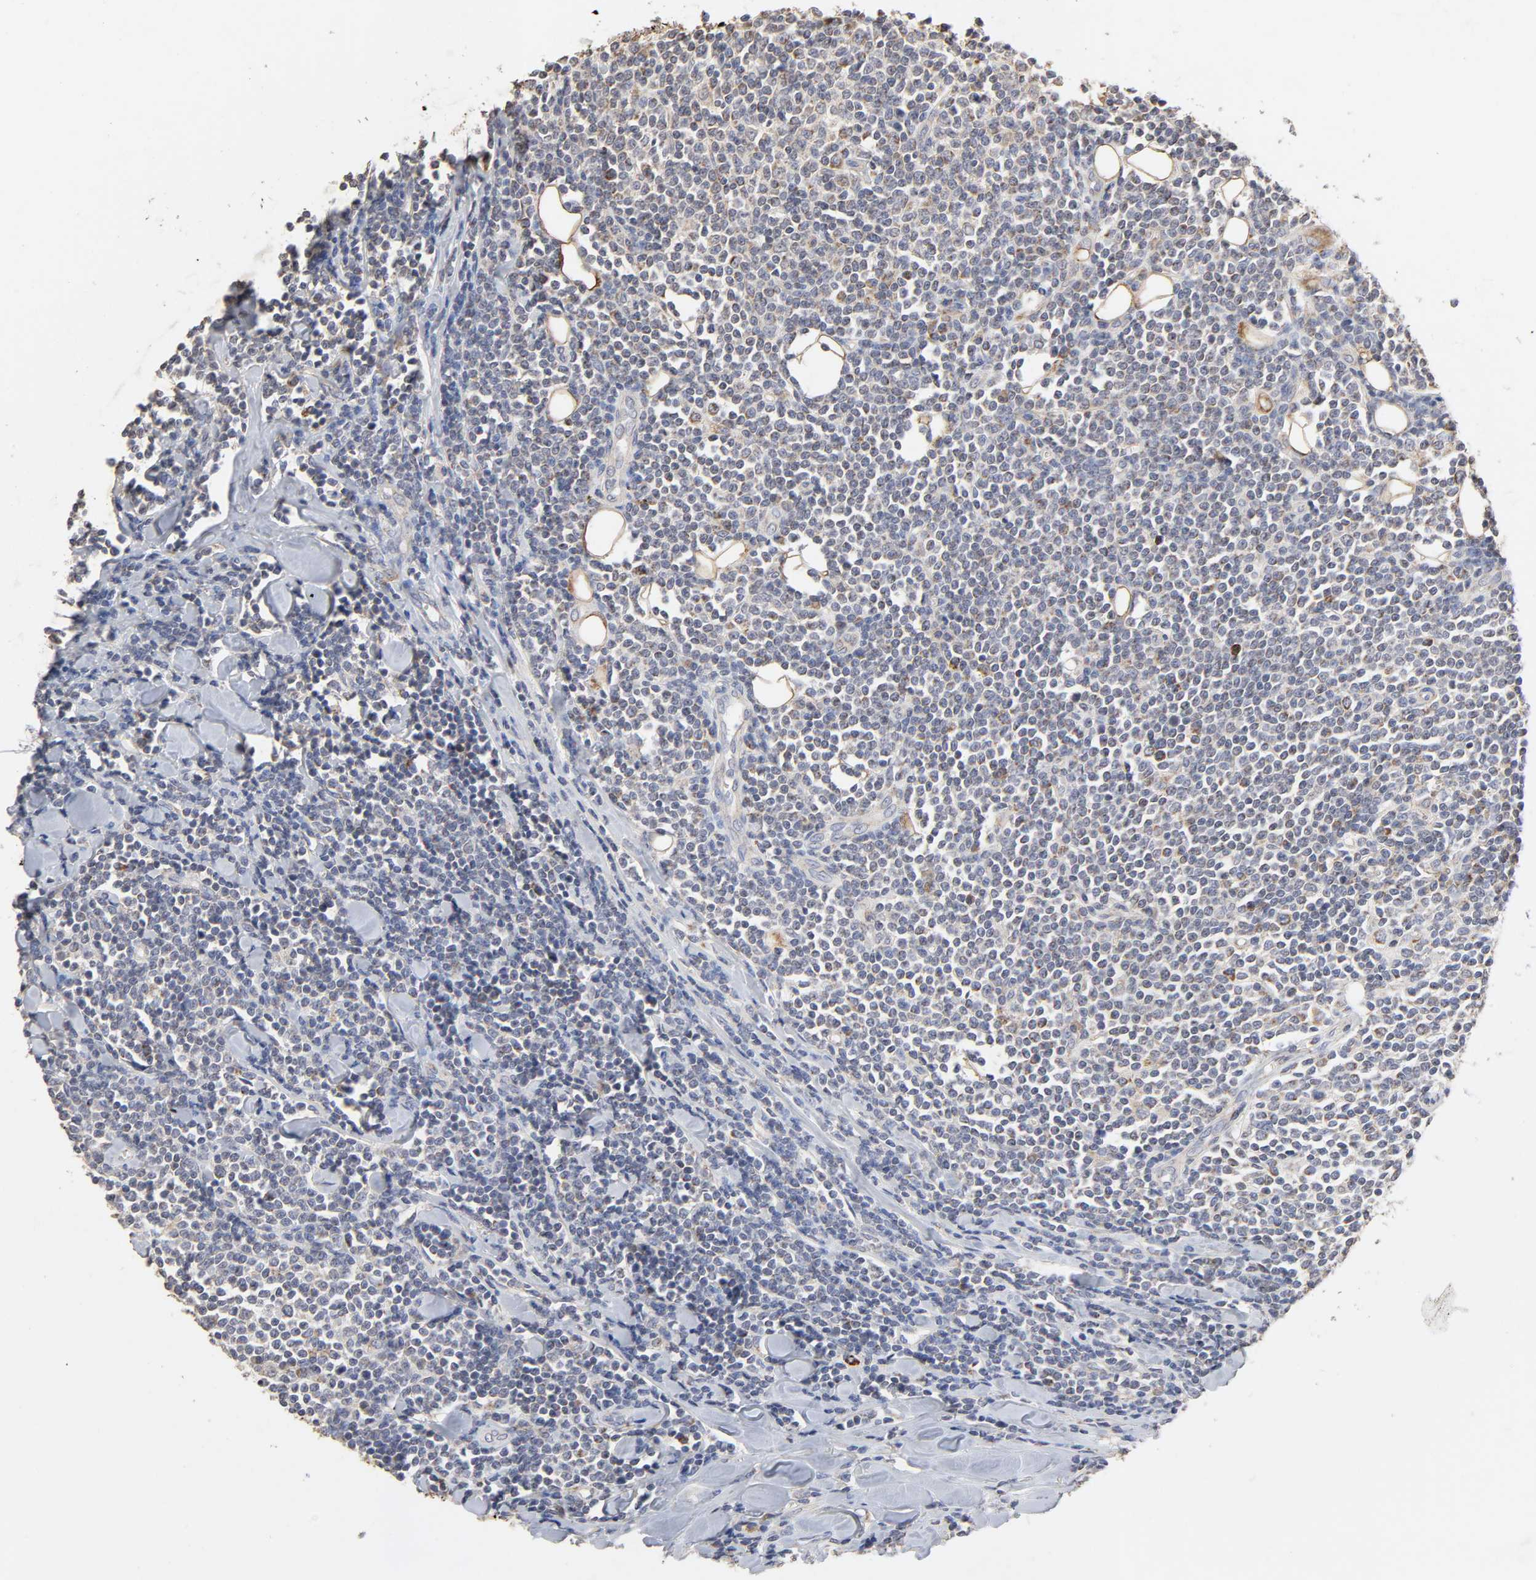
{"staining": {"intensity": "moderate", "quantity": "25%-75%", "location": "cytoplasmic/membranous"}, "tissue": "lymphoma", "cell_type": "Tumor cells", "image_type": "cancer", "snomed": [{"axis": "morphology", "description": "Malignant lymphoma, non-Hodgkin's type, Low grade"}, {"axis": "topography", "description": "Soft tissue"}], "caption": "Brown immunohistochemical staining in human low-grade malignant lymphoma, non-Hodgkin's type reveals moderate cytoplasmic/membranous expression in approximately 25%-75% of tumor cells.", "gene": "CYCS", "patient": {"sex": "male", "age": 92}}